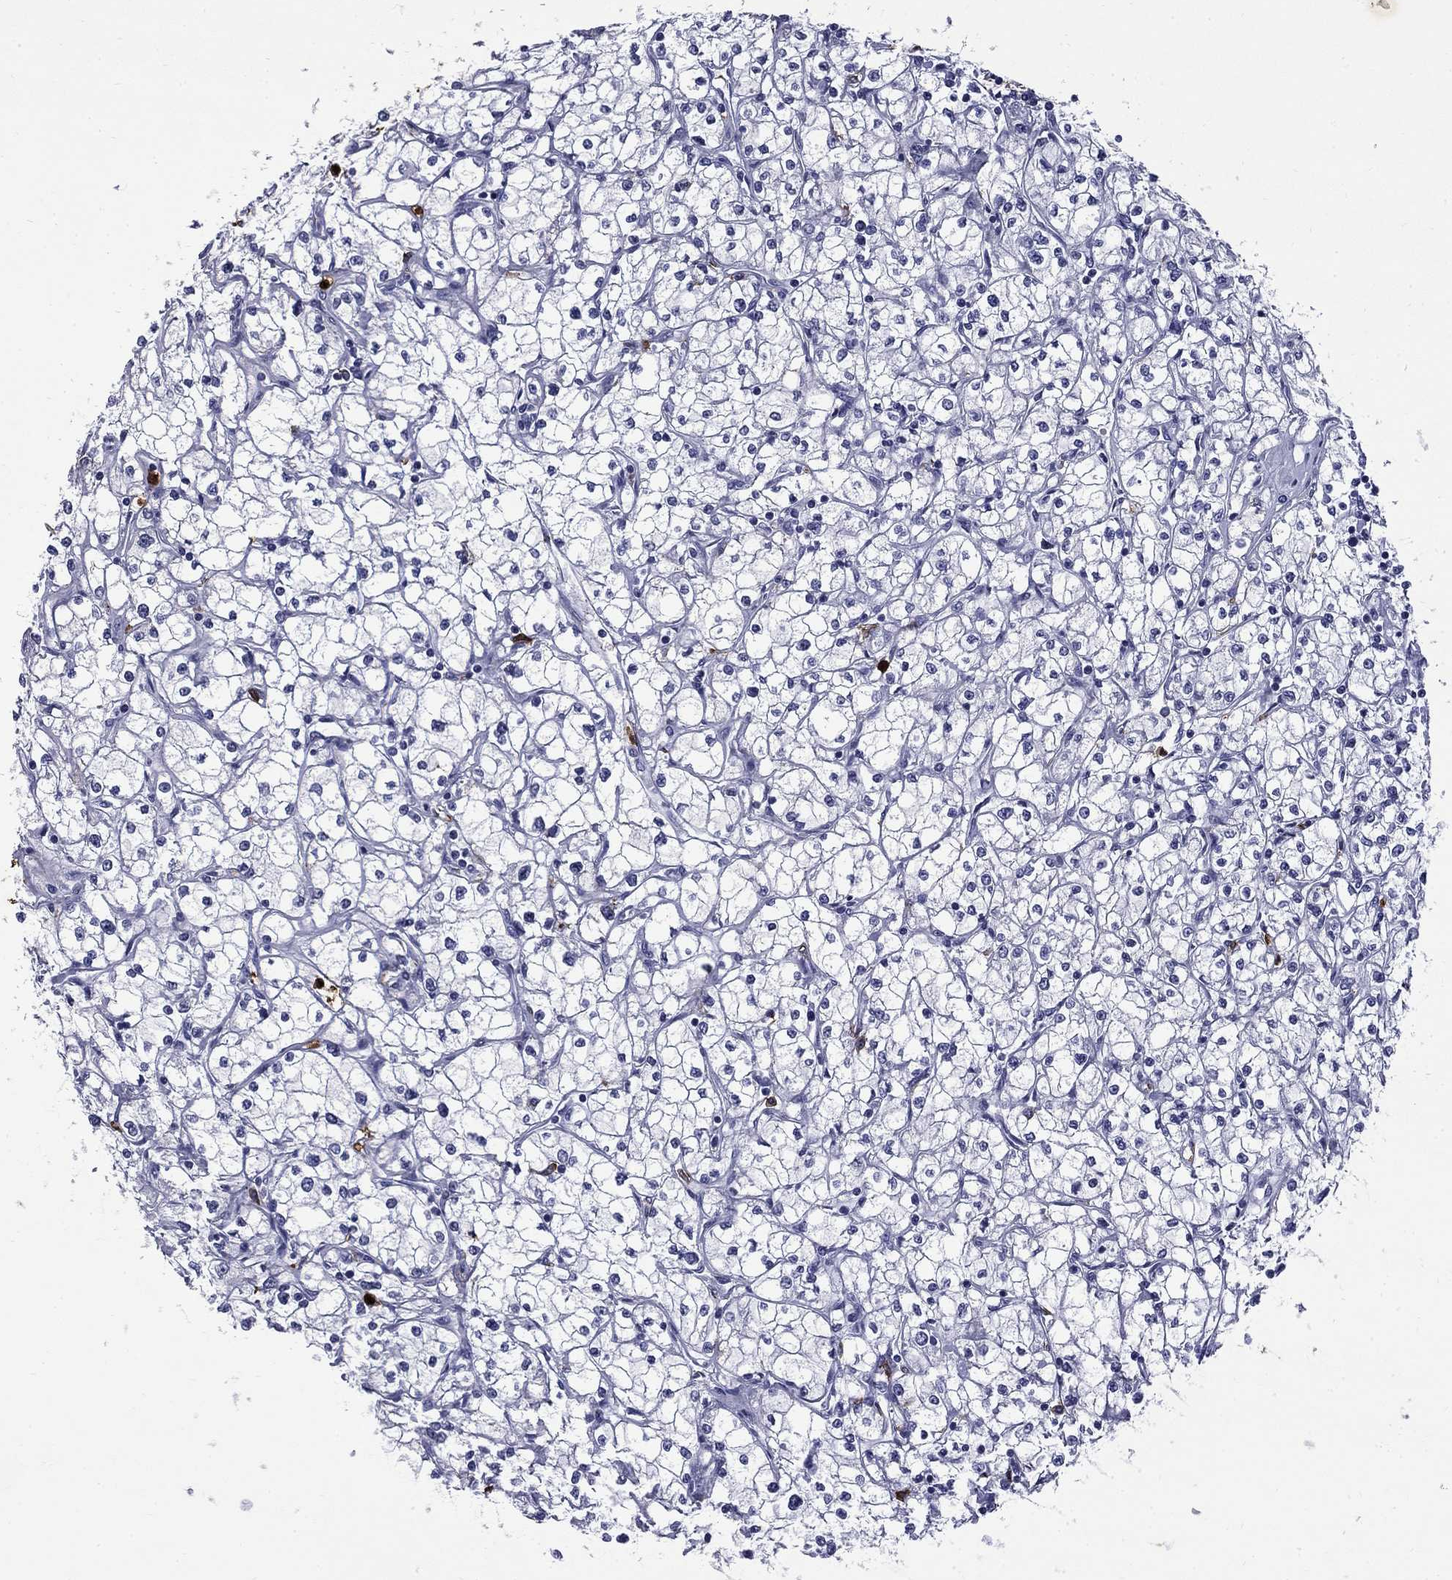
{"staining": {"intensity": "negative", "quantity": "none", "location": "none"}, "tissue": "renal cancer", "cell_type": "Tumor cells", "image_type": "cancer", "snomed": [{"axis": "morphology", "description": "Adenocarcinoma, NOS"}, {"axis": "topography", "description": "Kidney"}], "caption": "Micrograph shows no protein positivity in tumor cells of renal cancer tissue.", "gene": "TRIM29", "patient": {"sex": "male", "age": 67}}